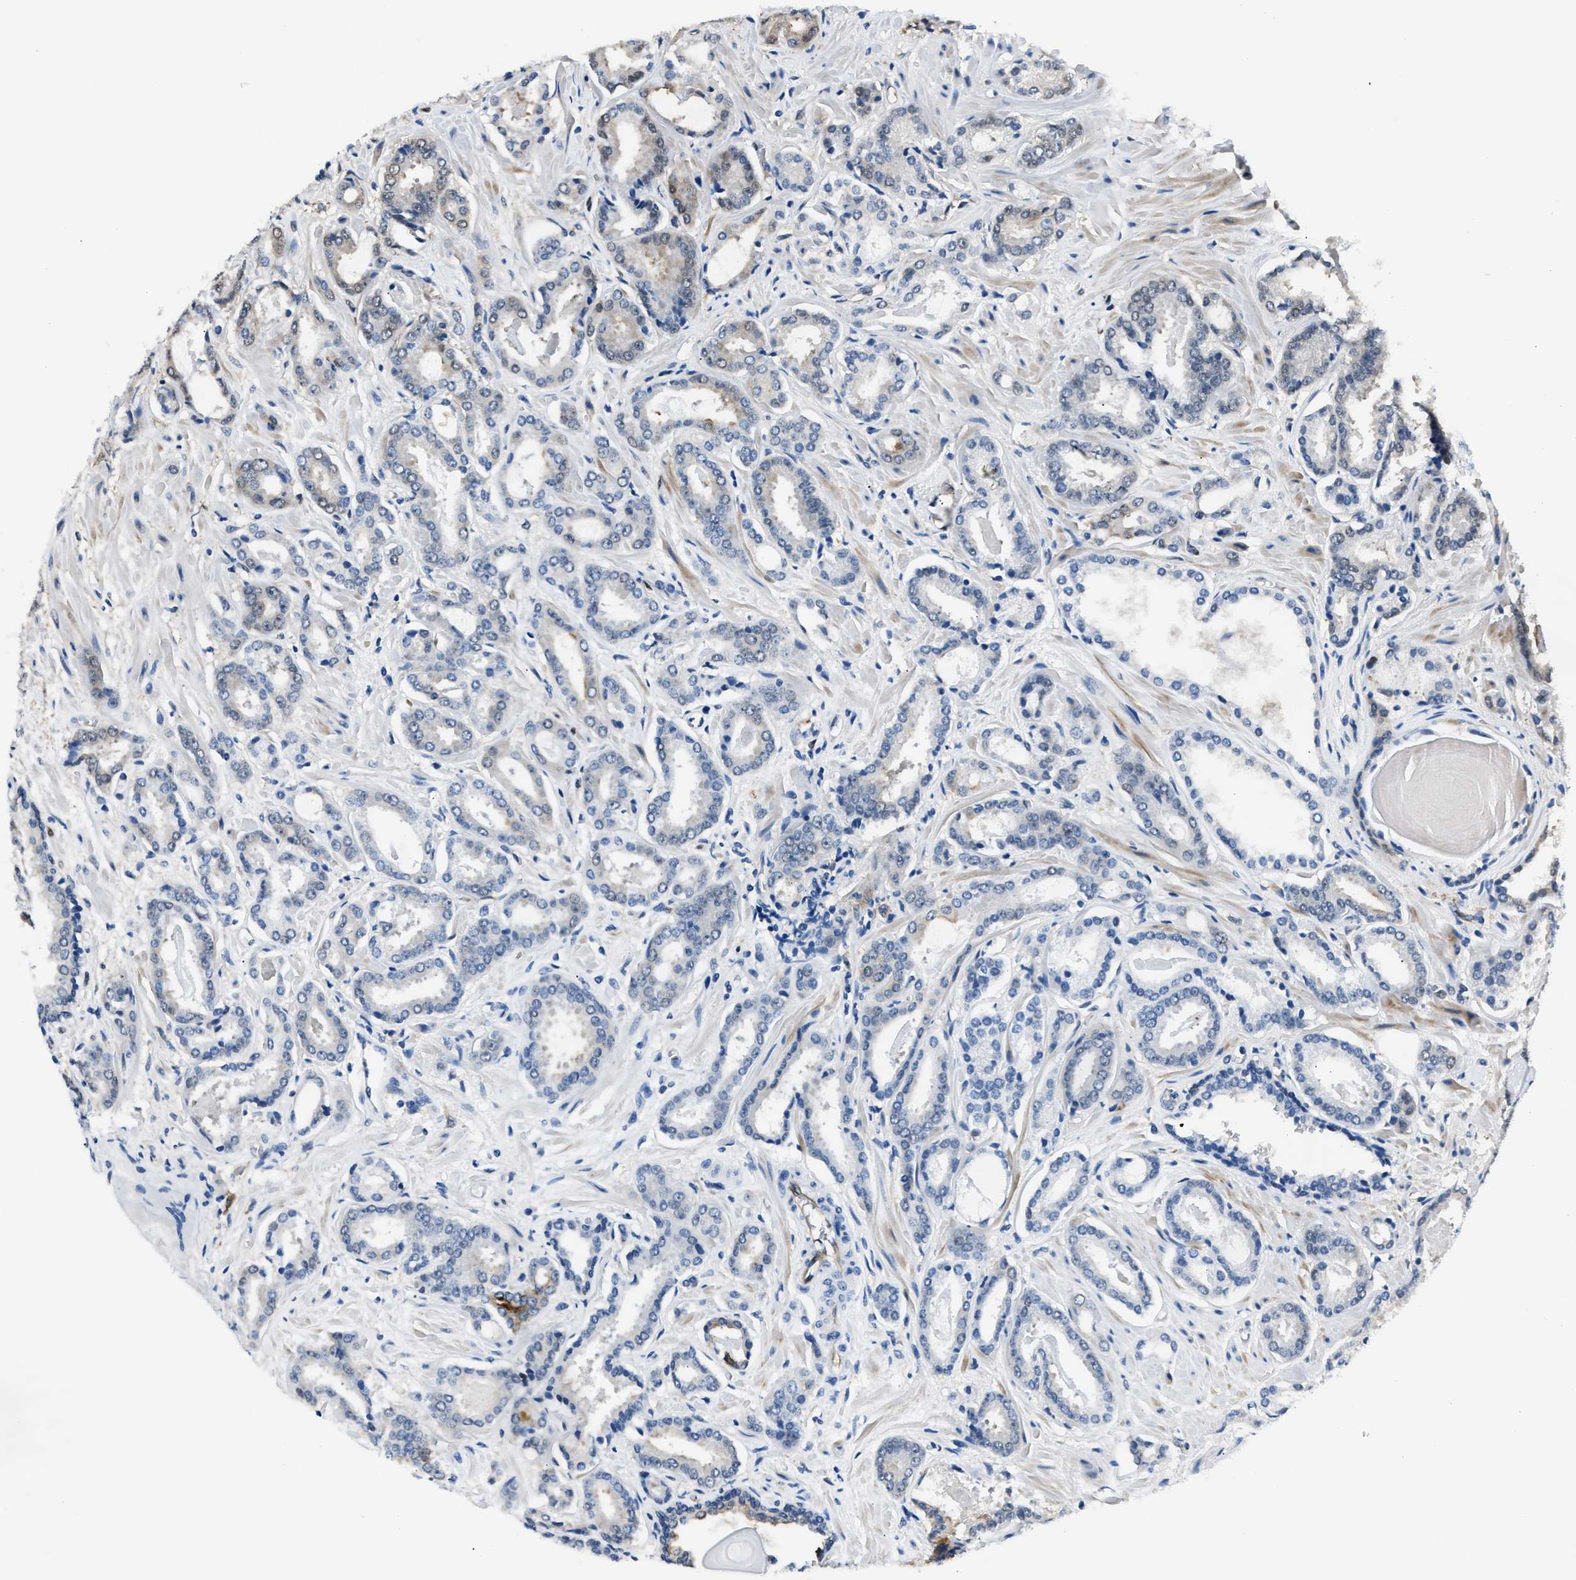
{"staining": {"intensity": "negative", "quantity": "none", "location": "none"}, "tissue": "prostate cancer", "cell_type": "Tumor cells", "image_type": "cancer", "snomed": [{"axis": "morphology", "description": "Adenocarcinoma, Low grade"}, {"axis": "topography", "description": "Prostate"}], "caption": "A high-resolution histopathology image shows immunohistochemistry (IHC) staining of prostate cancer, which demonstrates no significant positivity in tumor cells. (DAB (3,3'-diaminobenzidine) immunohistochemistry with hematoxylin counter stain).", "gene": "PPA1", "patient": {"sex": "male", "age": 53}}